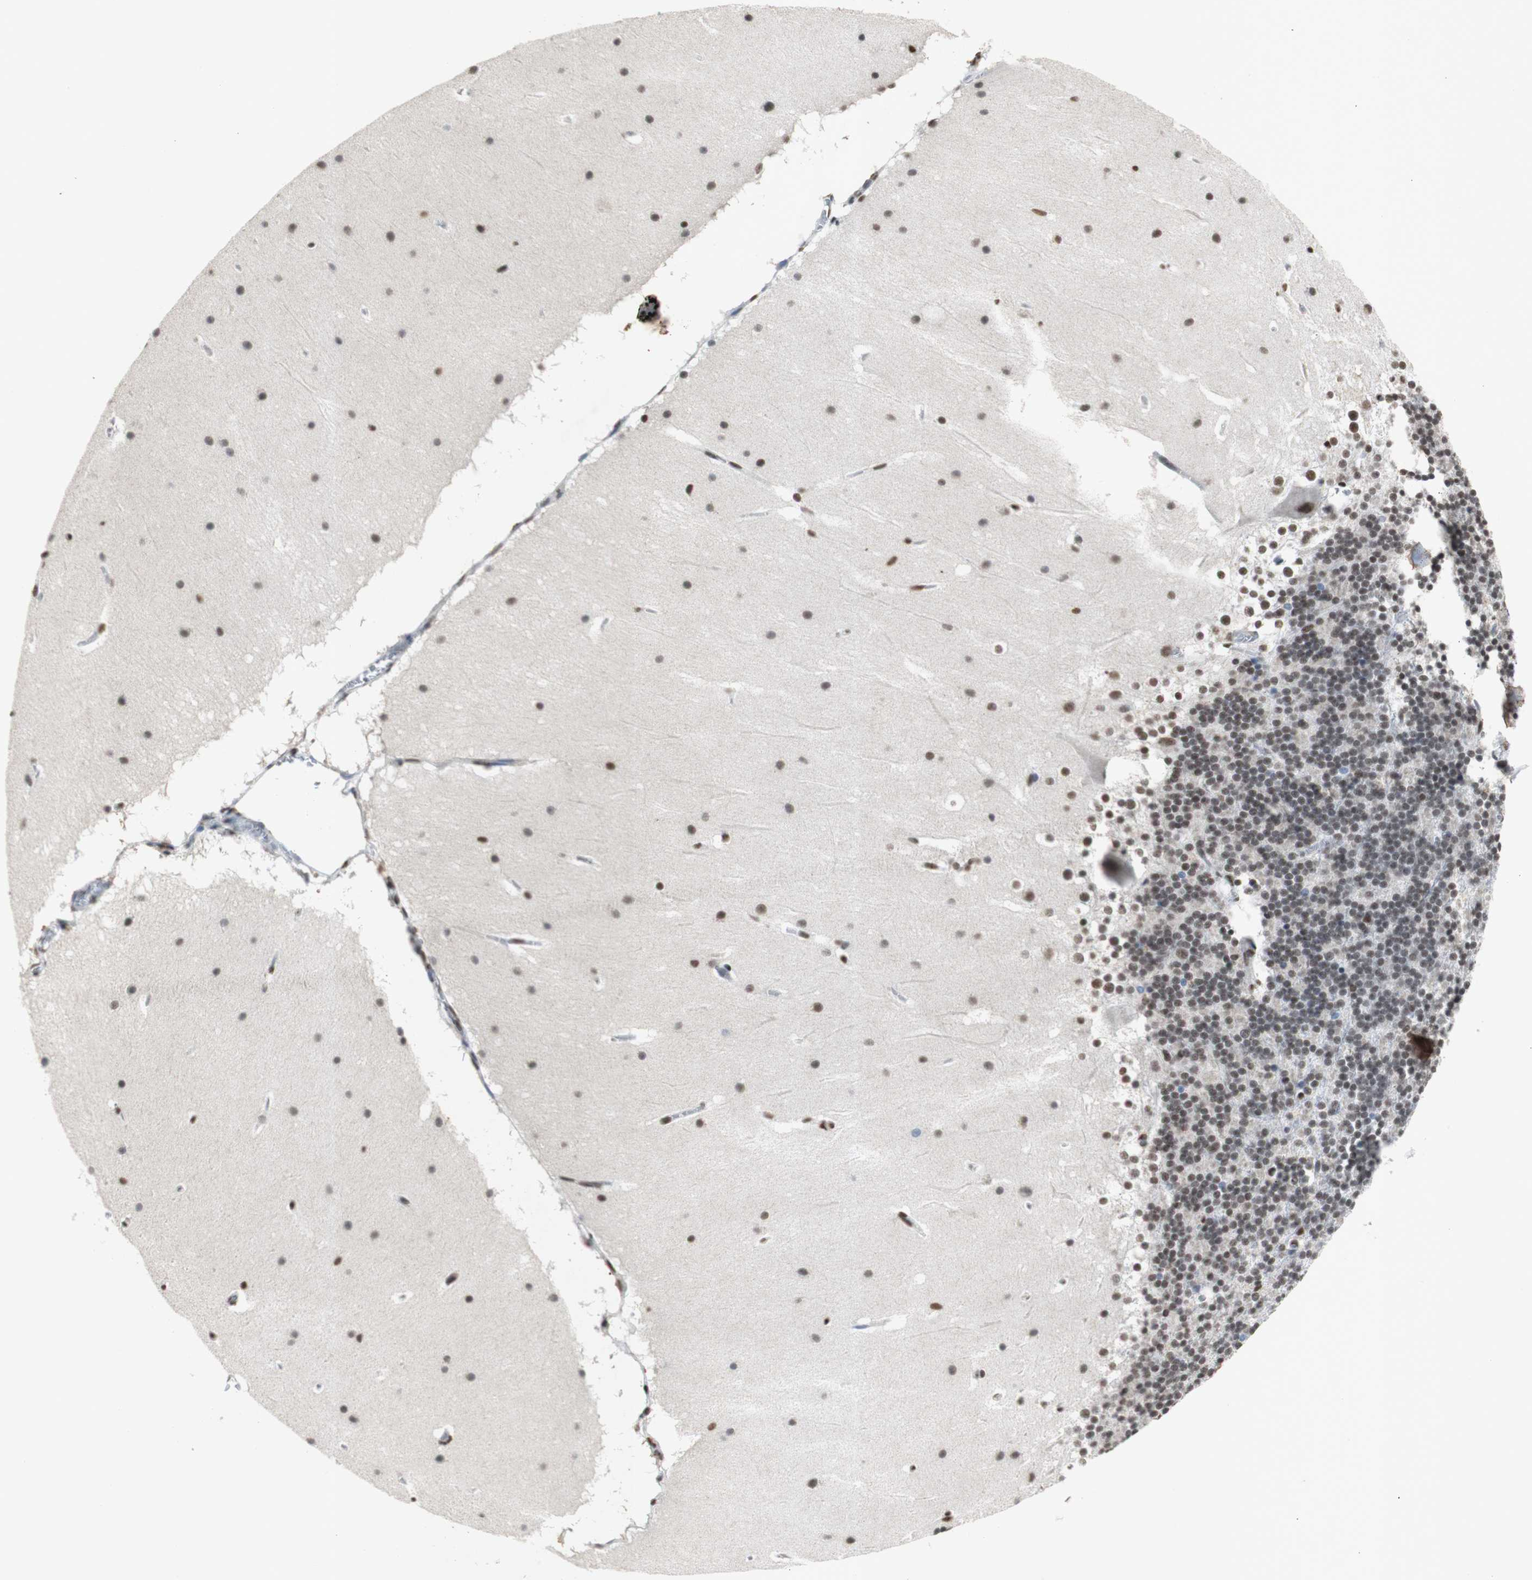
{"staining": {"intensity": "moderate", "quantity": "<25%", "location": "nuclear"}, "tissue": "cerebellum", "cell_type": "Cells in granular layer", "image_type": "normal", "snomed": [{"axis": "morphology", "description": "Normal tissue, NOS"}, {"axis": "topography", "description": "Cerebellum"}], "caption": "An immunohistochemistry histopathology image of benign tissue is shown. Protein staining in brown shows moderate nuclear positivity in cerebellum within cells in granular layer.", "gene": "SNRPB", "patient": {"sex": "female", "age": 19}}